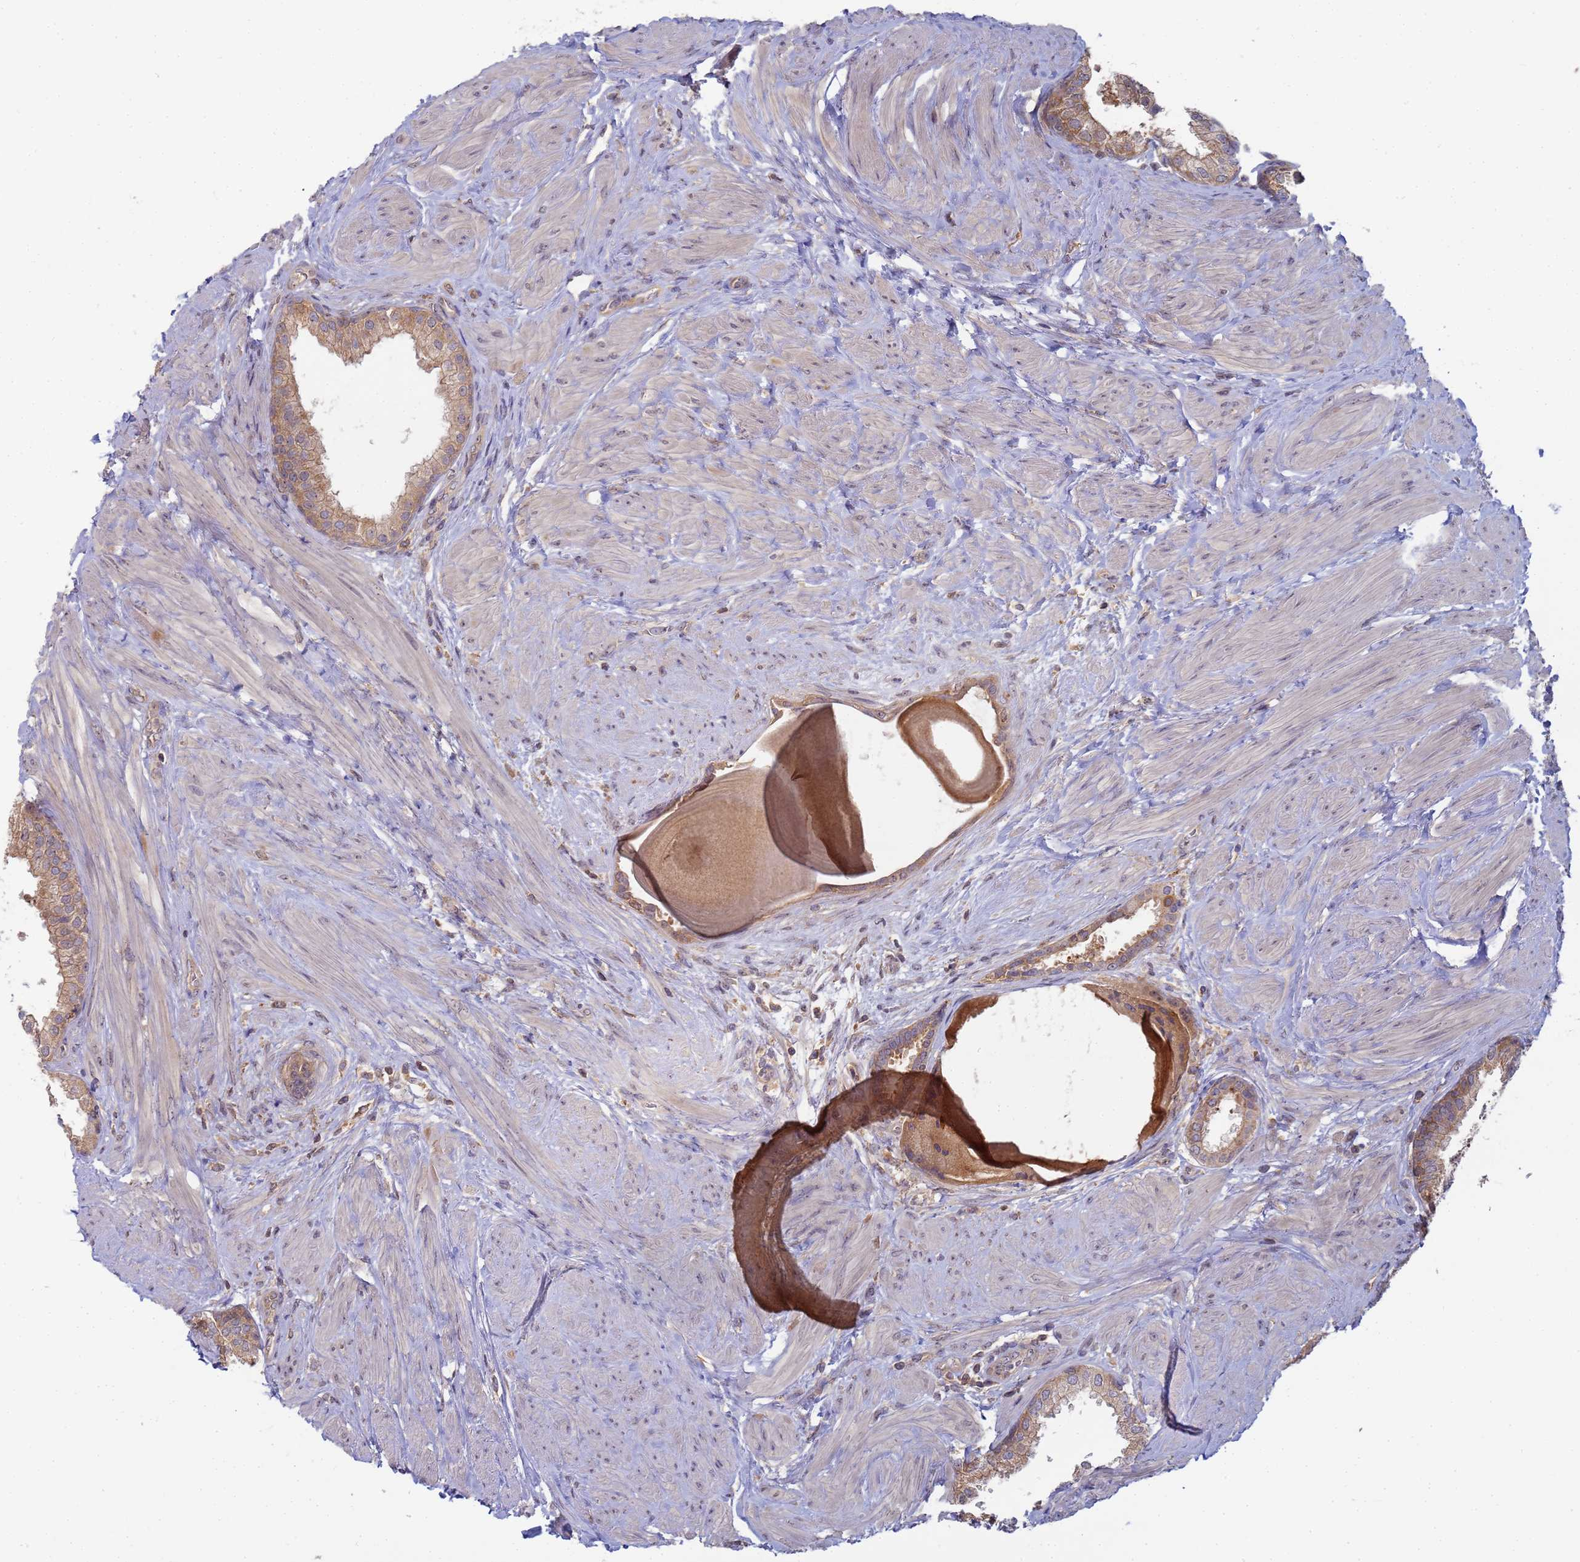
{"staining": {"intensity": "moderate", "quantity": "25%-75%", "location": "cytoplasmic/membranous"}, "tissue": "prostate", "cell_type": "Glandular cells", "image_type": "normal", "snomed": [{"axis": "morphology", "description": "Normal tissue, NOS"}, {"axis": "topography", "description": "Prostate"}], "caption": "A medium amount of moderate cytoplasmic/membranous staining is appreciated in about 25%-75% of glandular cells in unremarkable prostate.", "gene": "SHARPIN", "patient": {"sex": "male", "age": 48}}